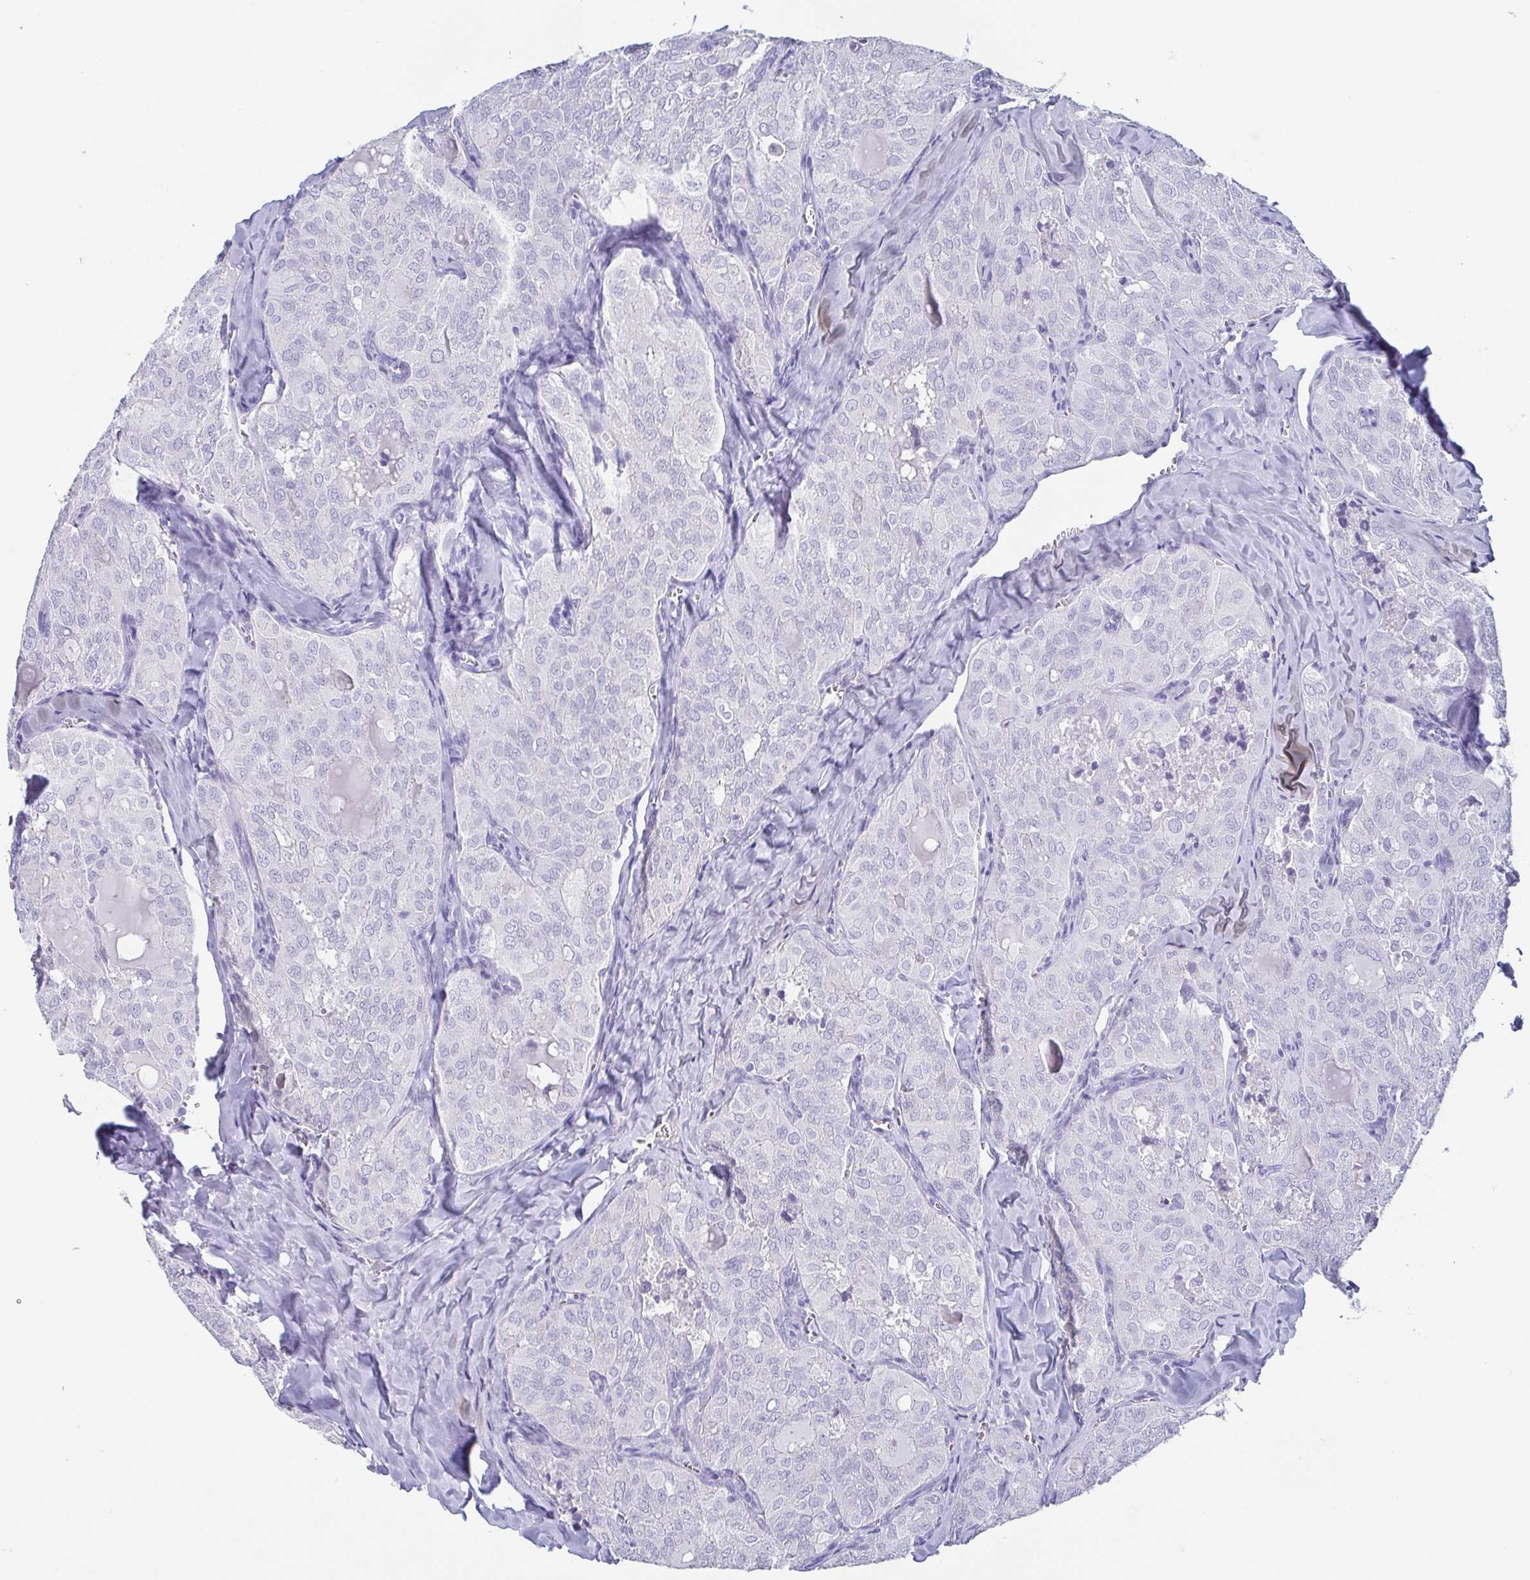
{"staining": {"intensity": "negative", "quantity": "none", "location": "none"}, "tissue": "thyroid cancer", "cell_type": "Tumor cells", "image_type": "cancer", "snomed": [{"axis": "morphology", "description": "Follicular adenoma carcinoma, NOS"}, {"axis": "topography", "description": "Thyroid gland"}], "caption": "DAB (3,3'-diaminobenzidine) immunohistochemical staining of follicular adenoma carcinoma (thyroid) shows no significant staining in tumor cells.", "gene": "SCGN", "patient": {"sex": "male", "age": 75}}